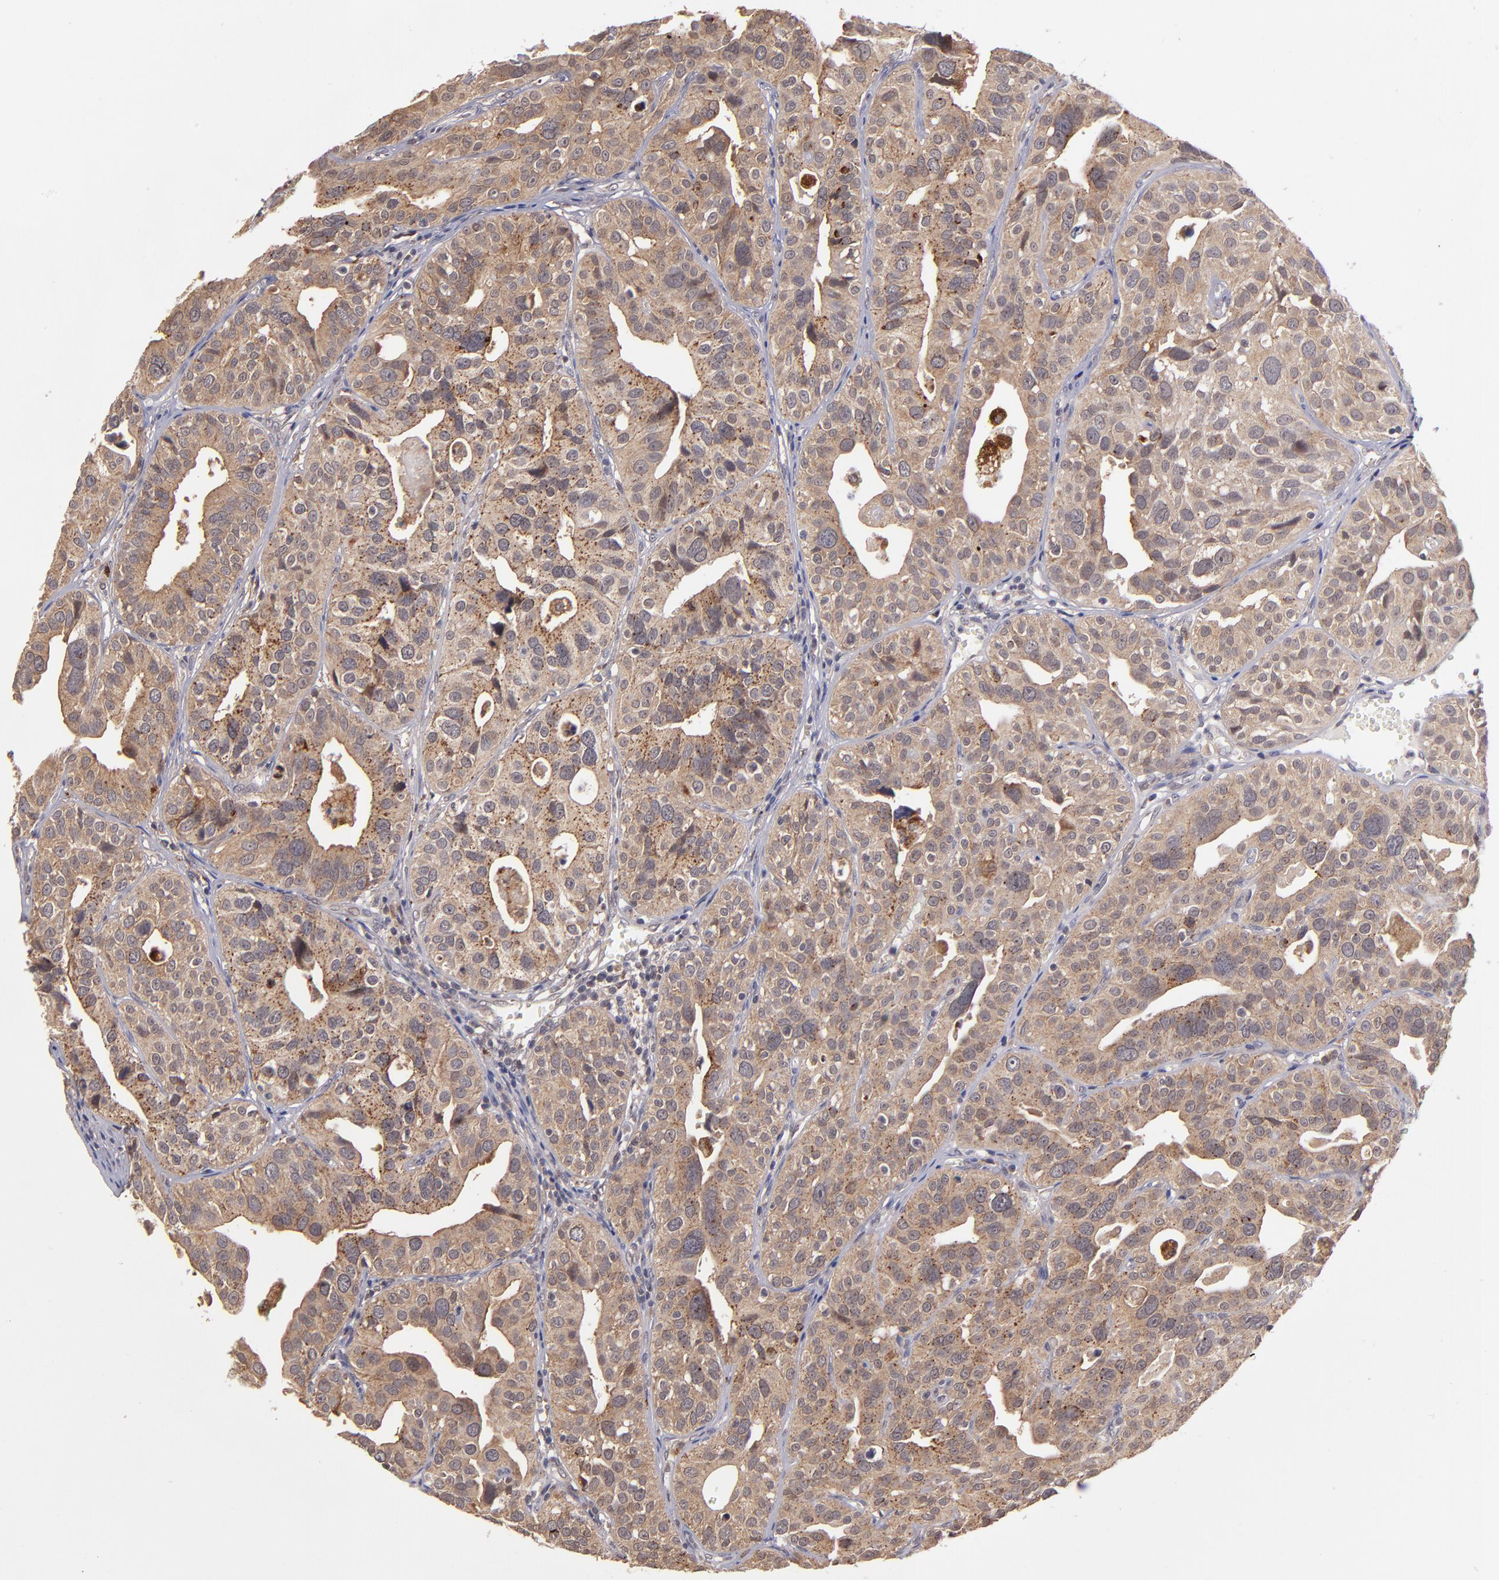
{"staining": {"intensity": "moderate", "quantity": ">75%", "location": "cytoplasmic/membranous"}, "tissue": "urothelial cancer", "cell_type": "Tumor cells", "image_type": "cancer", "snomed": [{"axis": "morphology", "description": "Urothelial carcinoma, High grade"}, {"axis": "topography", "description": "Urinary bladder"}], "caption": "Moderate cytoplasmic/membranous expression for a protein is identified in approximately >75% of tumor cells of urothelial cancer using immunohistochemistry.", "gene": "ZFYVE1", "patient": {"sex": "male", "age": 56}}